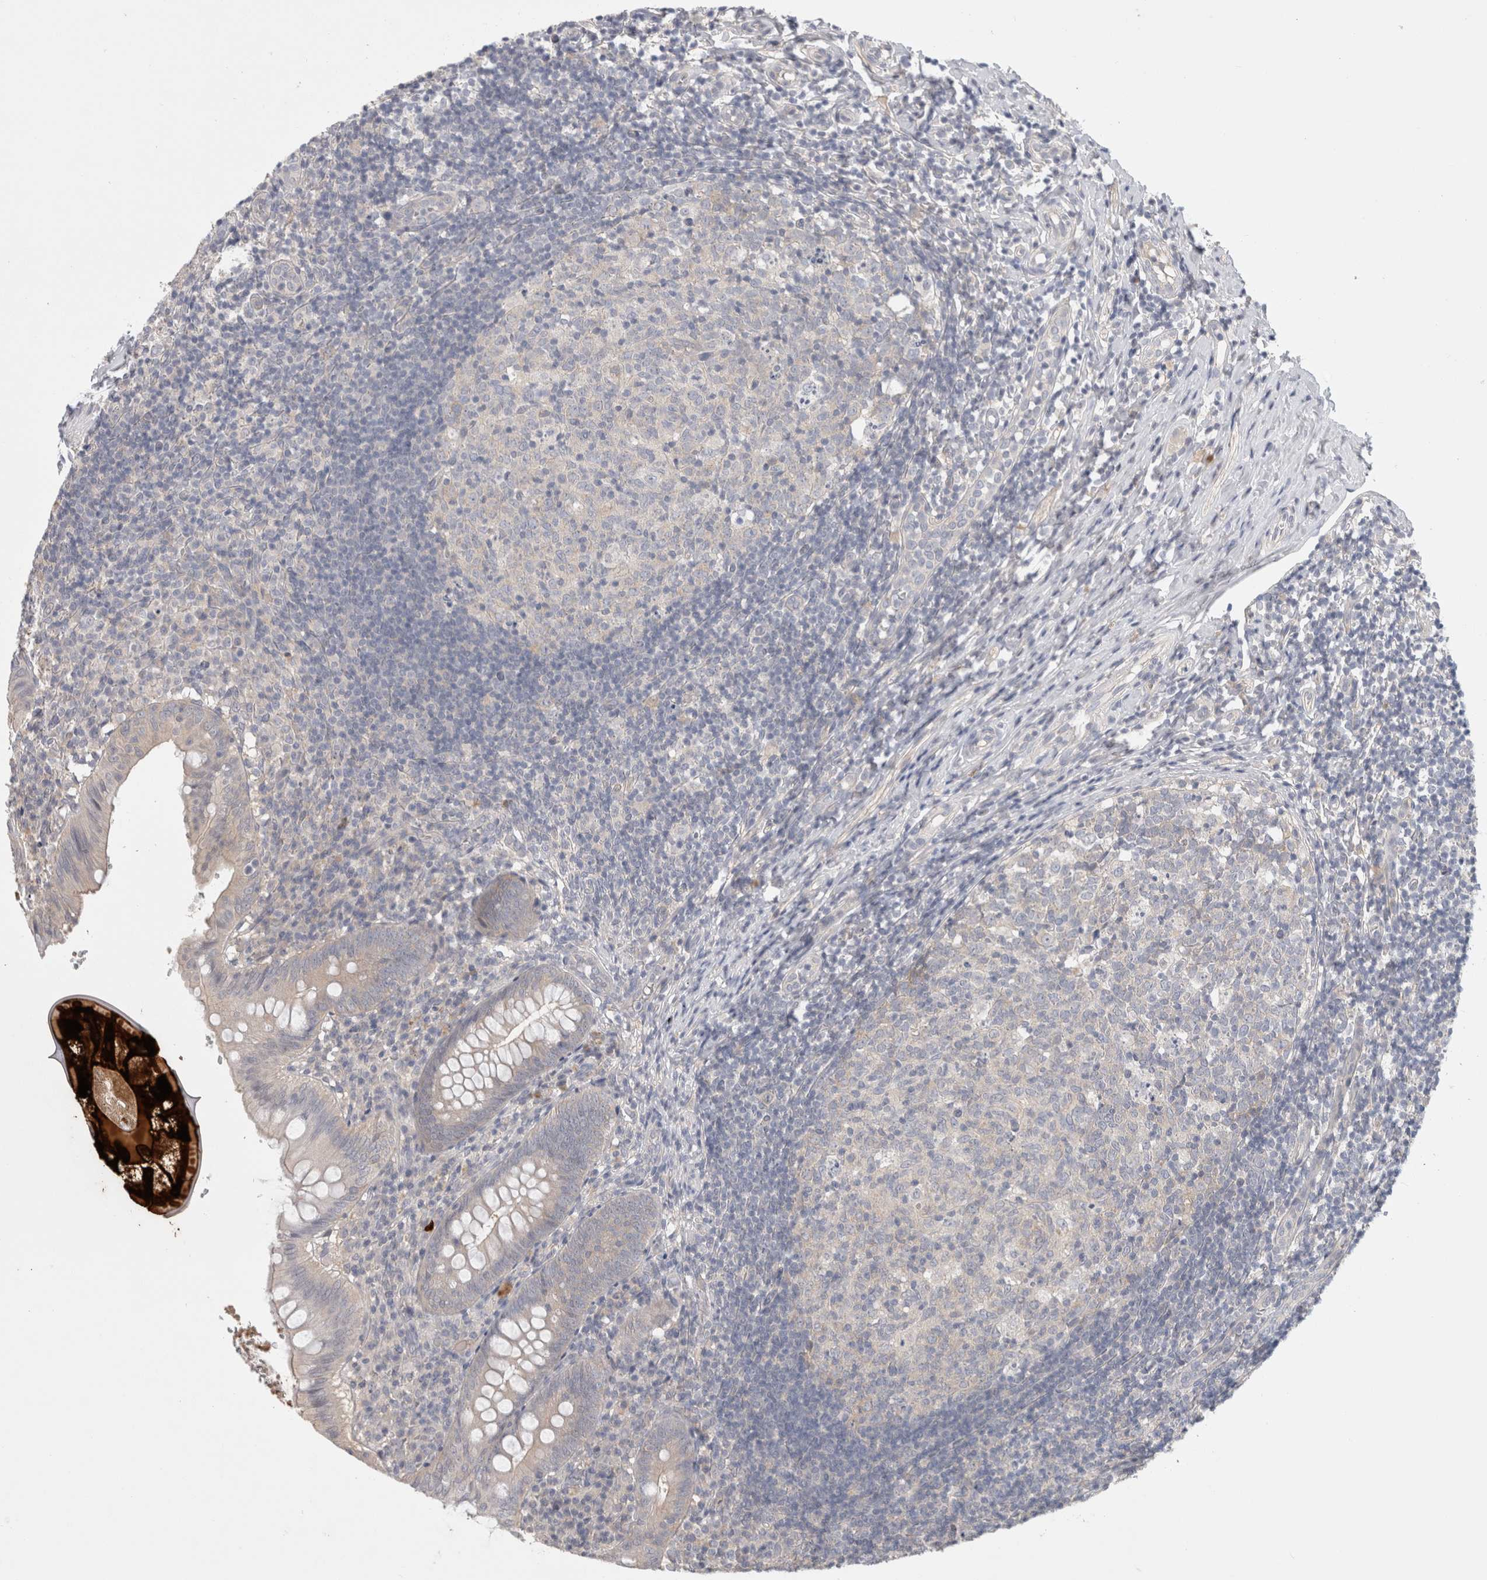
{"staining": {"intensity": "weak", "quantity": "25%-75%", "location": "cytoplasmic/membranous"}, "tissue": "appendix", "cell_type": "Glandular cells", "image_type": "normal", "snomed": [{"axis": "morphology", "description": "Normal tissue, NOS"}, {"axis": "topography", "description": "Appendix"}], "caption": "Protein positivity by immunohistochemistry displays weak cytoplasmic/membranous expression in about 25%-75% of glandular cells in benign appendix.", "gene": "CERS3", "patient": {"sex": "male", "age": 8}}